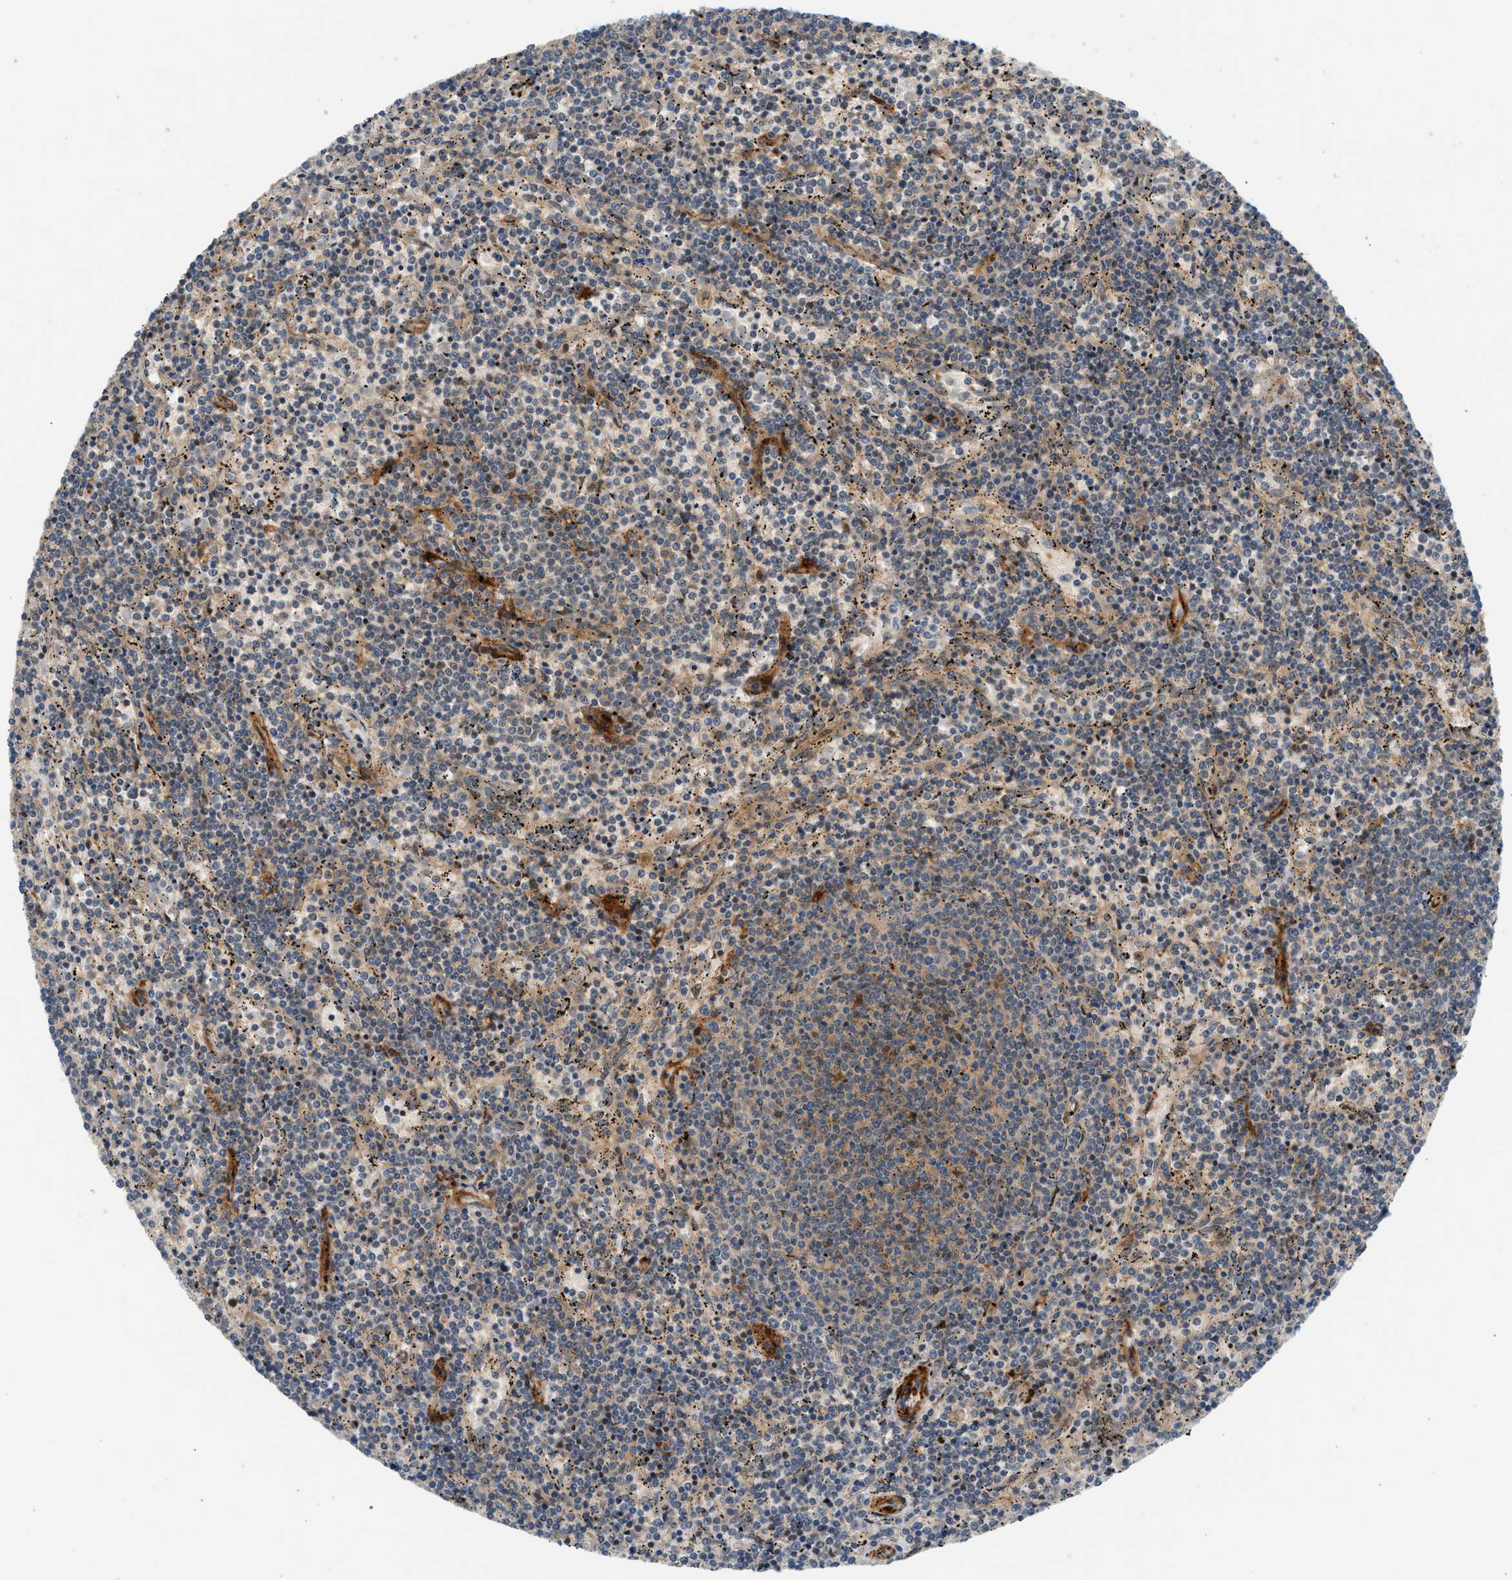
{"staining": {"intensity": "moderate", "quantity": "25%-75%", "location": "cytoplasmic/membranous"}, "tissue": "lymphoma", "cell_type": "Tumor cells", "image_type": "cancer", "snomed": [{"axis": "morphology", "description": "Malignant lymphoma, non-Hodgkin's type, Low grade"}, {"axis": "topography", "description": "Spleen"}], "caption": "IHC of low-grade malignant lymphoma, non-Hodgkin's type exhibits medium levels of moderate cytoplasmic/membranous positivity in approximately 25%-75% of tumor cells.", "gene": "EDNRA", "patient": {"sex": "female", "age": 50}}